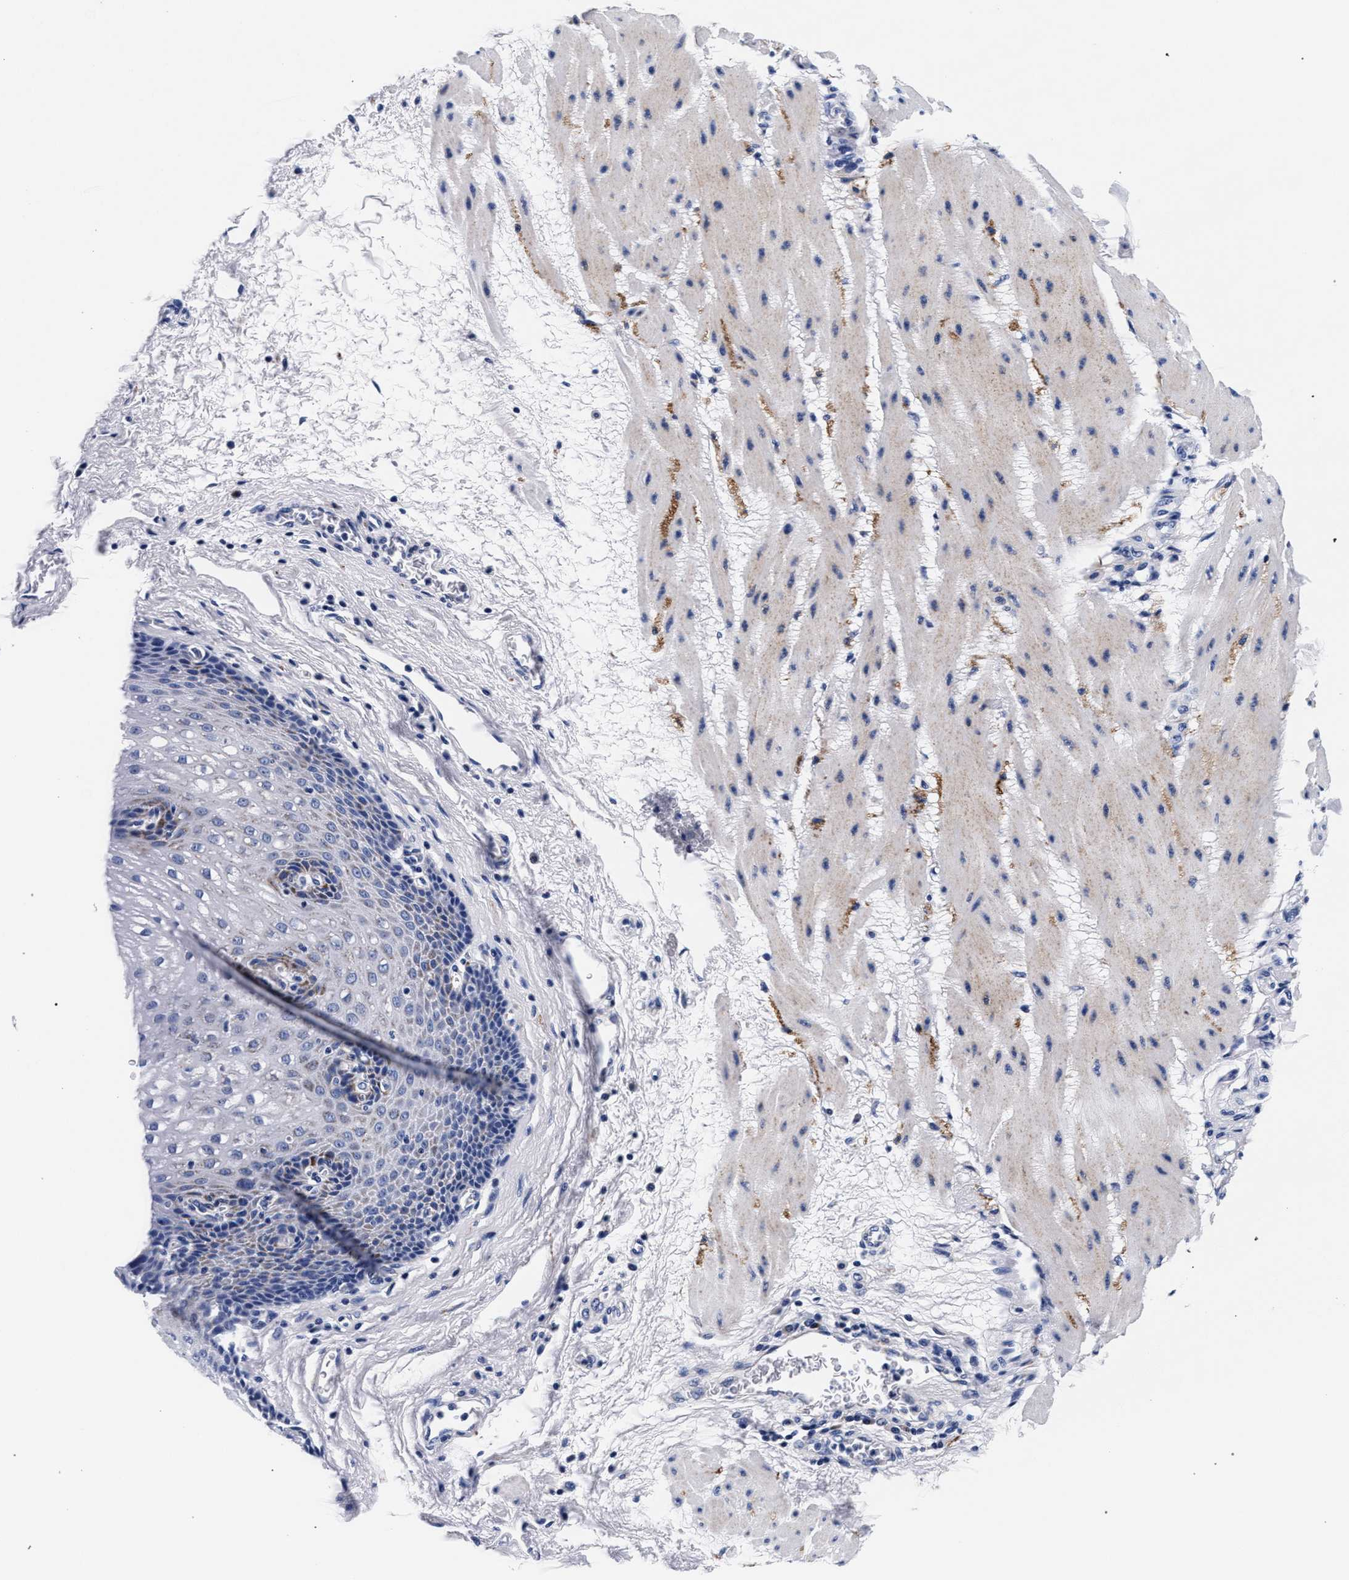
{"staining": {"intensity": "moderate", "quantity": "<25%", "location": "cytoplasmic/membranous"}, "tissue": "esophagus", "cell_type": "Squamous epithelial cells", "image_type": "normal", "snomed": [{"axis": "morphology", "description": "Normal tissue, NOS"}, {"axis": "topography", "description": "Esophagus"}], "caption": "The micrograph reveals a brown stain indicating the presence of a protein in the cytoplasmic/membranous of squamous epithelial cells in esophagus.", "gene": "RAB3B", "patient": {"sex": "male", "age": 48}}